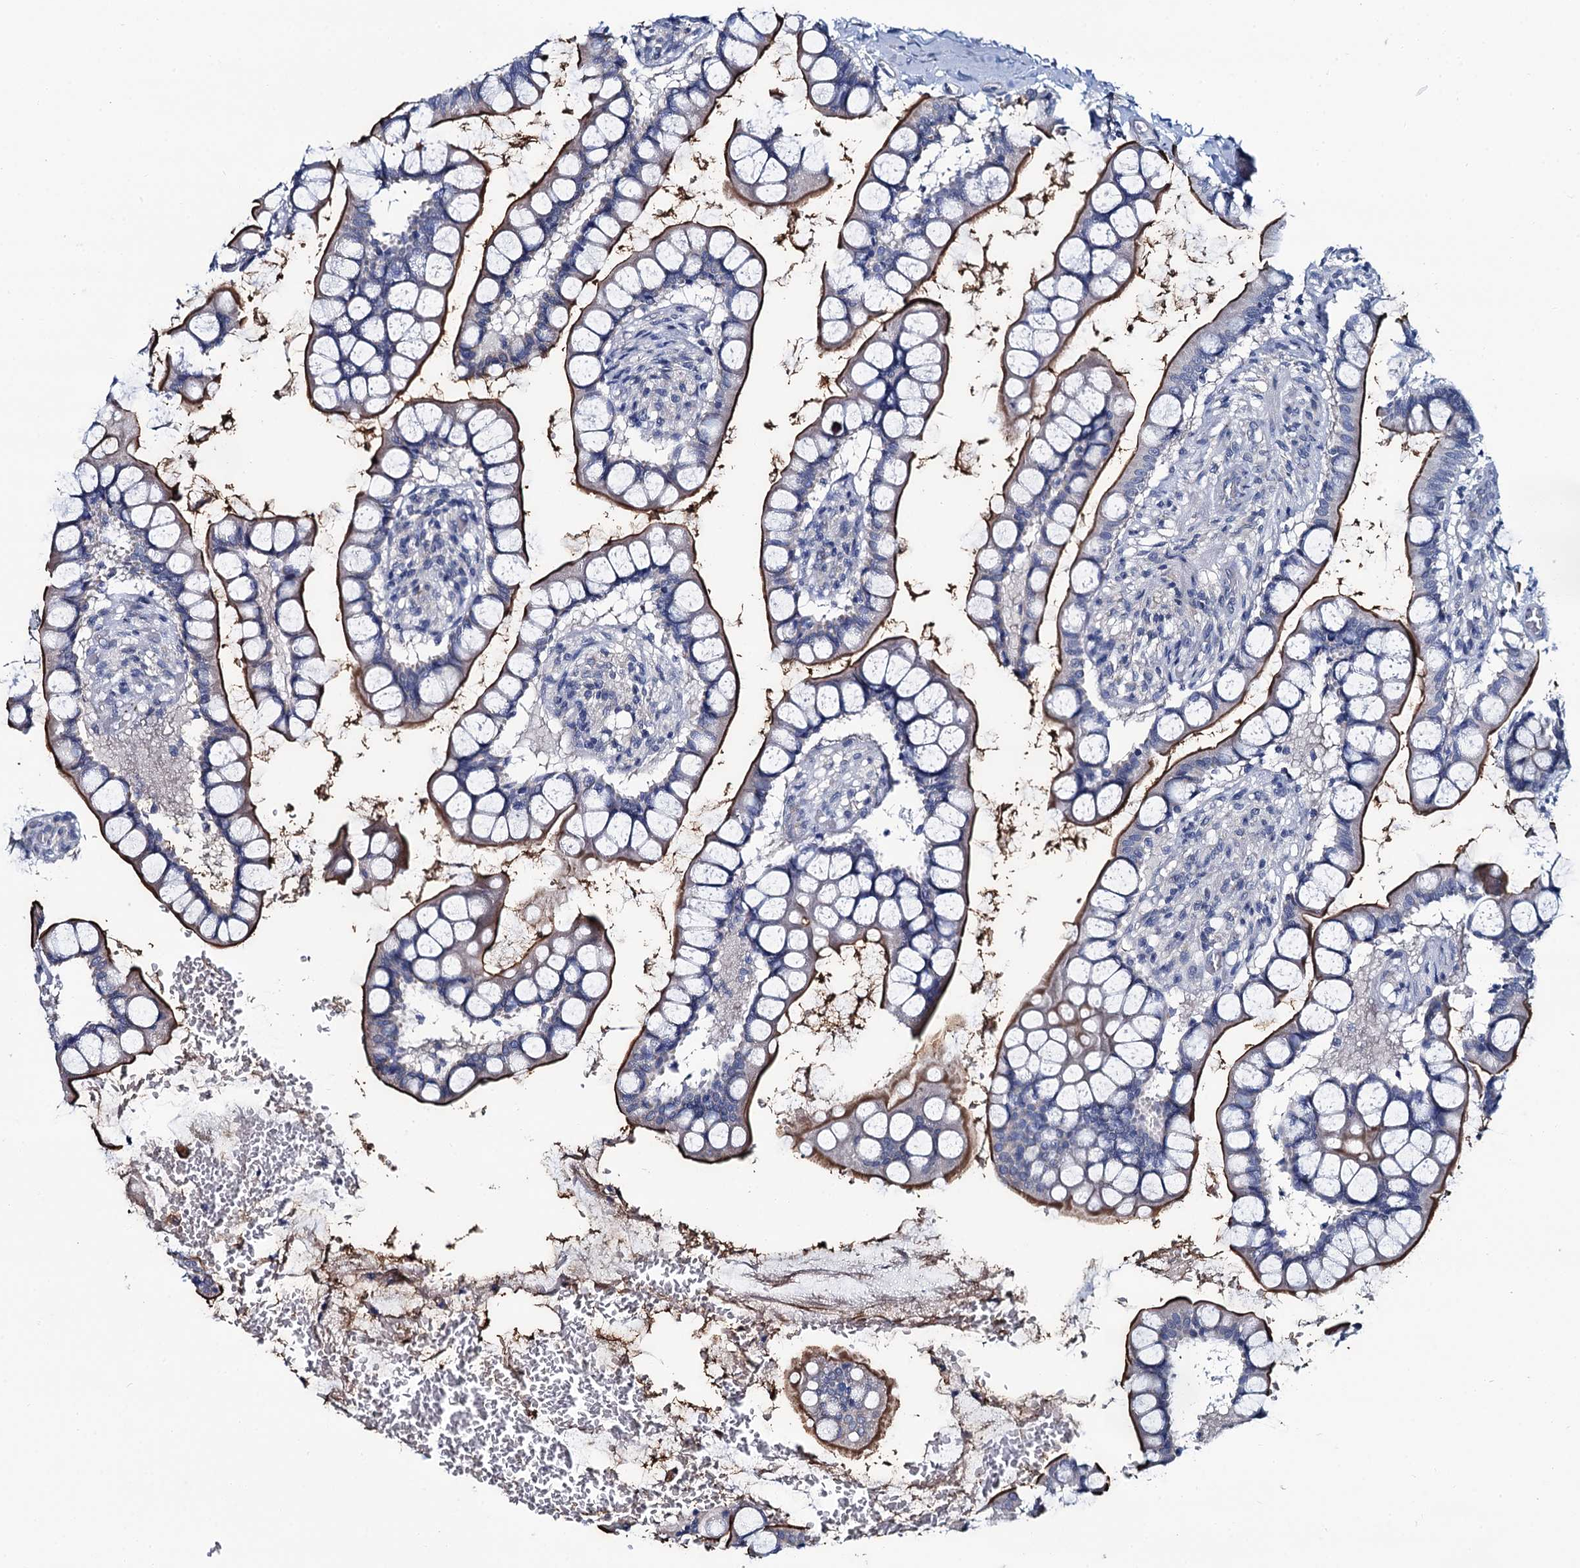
{"staining": {"intensity": "moderate", "quantity": ">75%", "location": "cytoplasmic/membranous"}, "tissue": "small intestine", "cell_type": "Glandular cells", "image_type": "normal", "snomed": [{"axis": "morphology", "description": "Normal tissue, NOS"}, {"axis": "topography", "description": "Small intestine"}], "caption": "The immunohistochemical stain shows moderate cytoplasmic/membranous positivity in glandular cells of unremarkable small intestine.", "gene": "MIOX", "patient": {"sex": "male", "age": 52}}